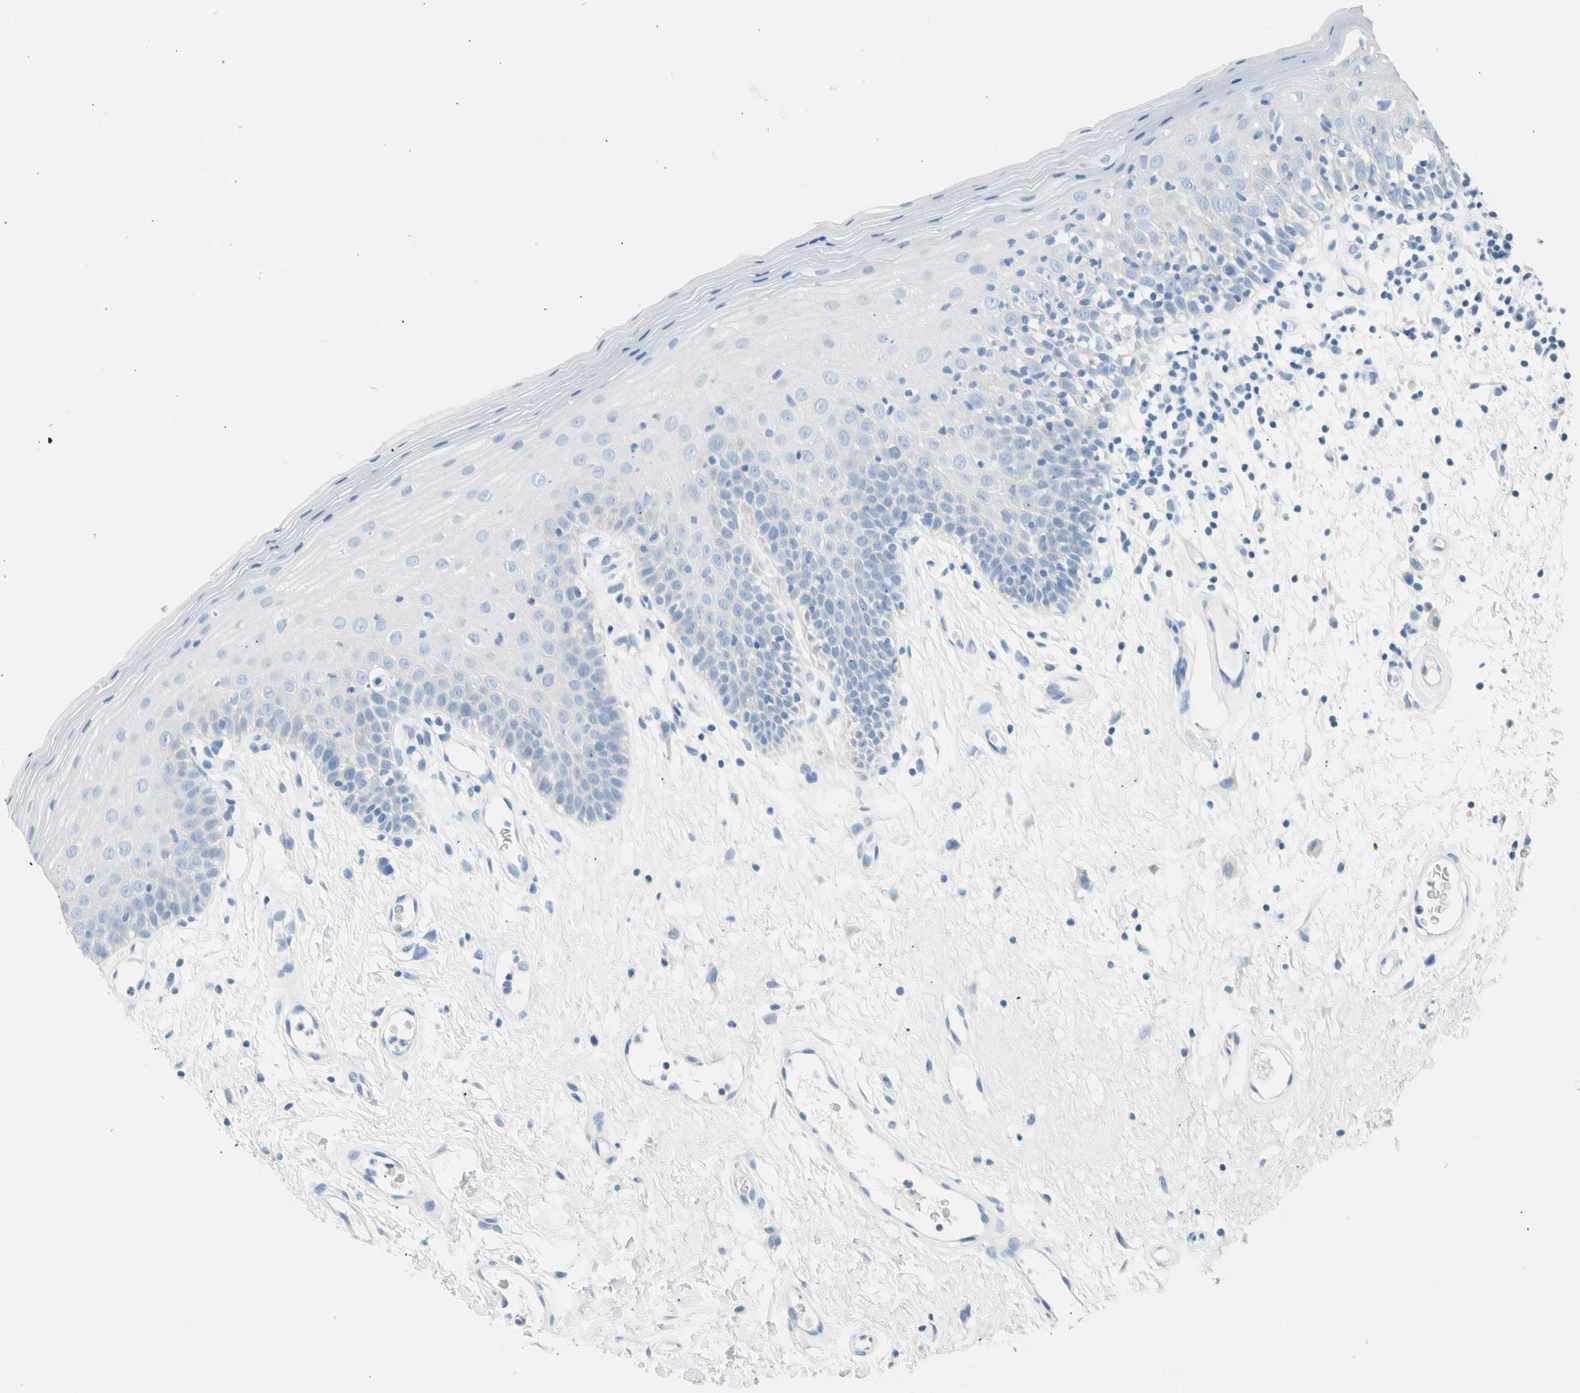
{"staining": {"intensity": "negative", "quantity": "none", "location": "none"}, "tissue": "oral mucosa", "cell_type": "Squamous epithelial cells", "image_type": "normal", "snomed": [{"axis": "morphology", "description": "Normal tissue, NOS"}, {"axis": "morphology", "description": "Squamous cell carcinoma, NOS"}, {"axis": "topography", "description": "Skeletal muscle"}, {"axis": "topography", "description": "Oral tissue"}, {"axis": "topography", "description": "Head-Neck"}], "caption": "Protein analysis of normal oral mucosa demonstrates no significant staining in squamous epithelial cells.", "gene": "CEL", "patient": {"sex": "male", "age": 71}}